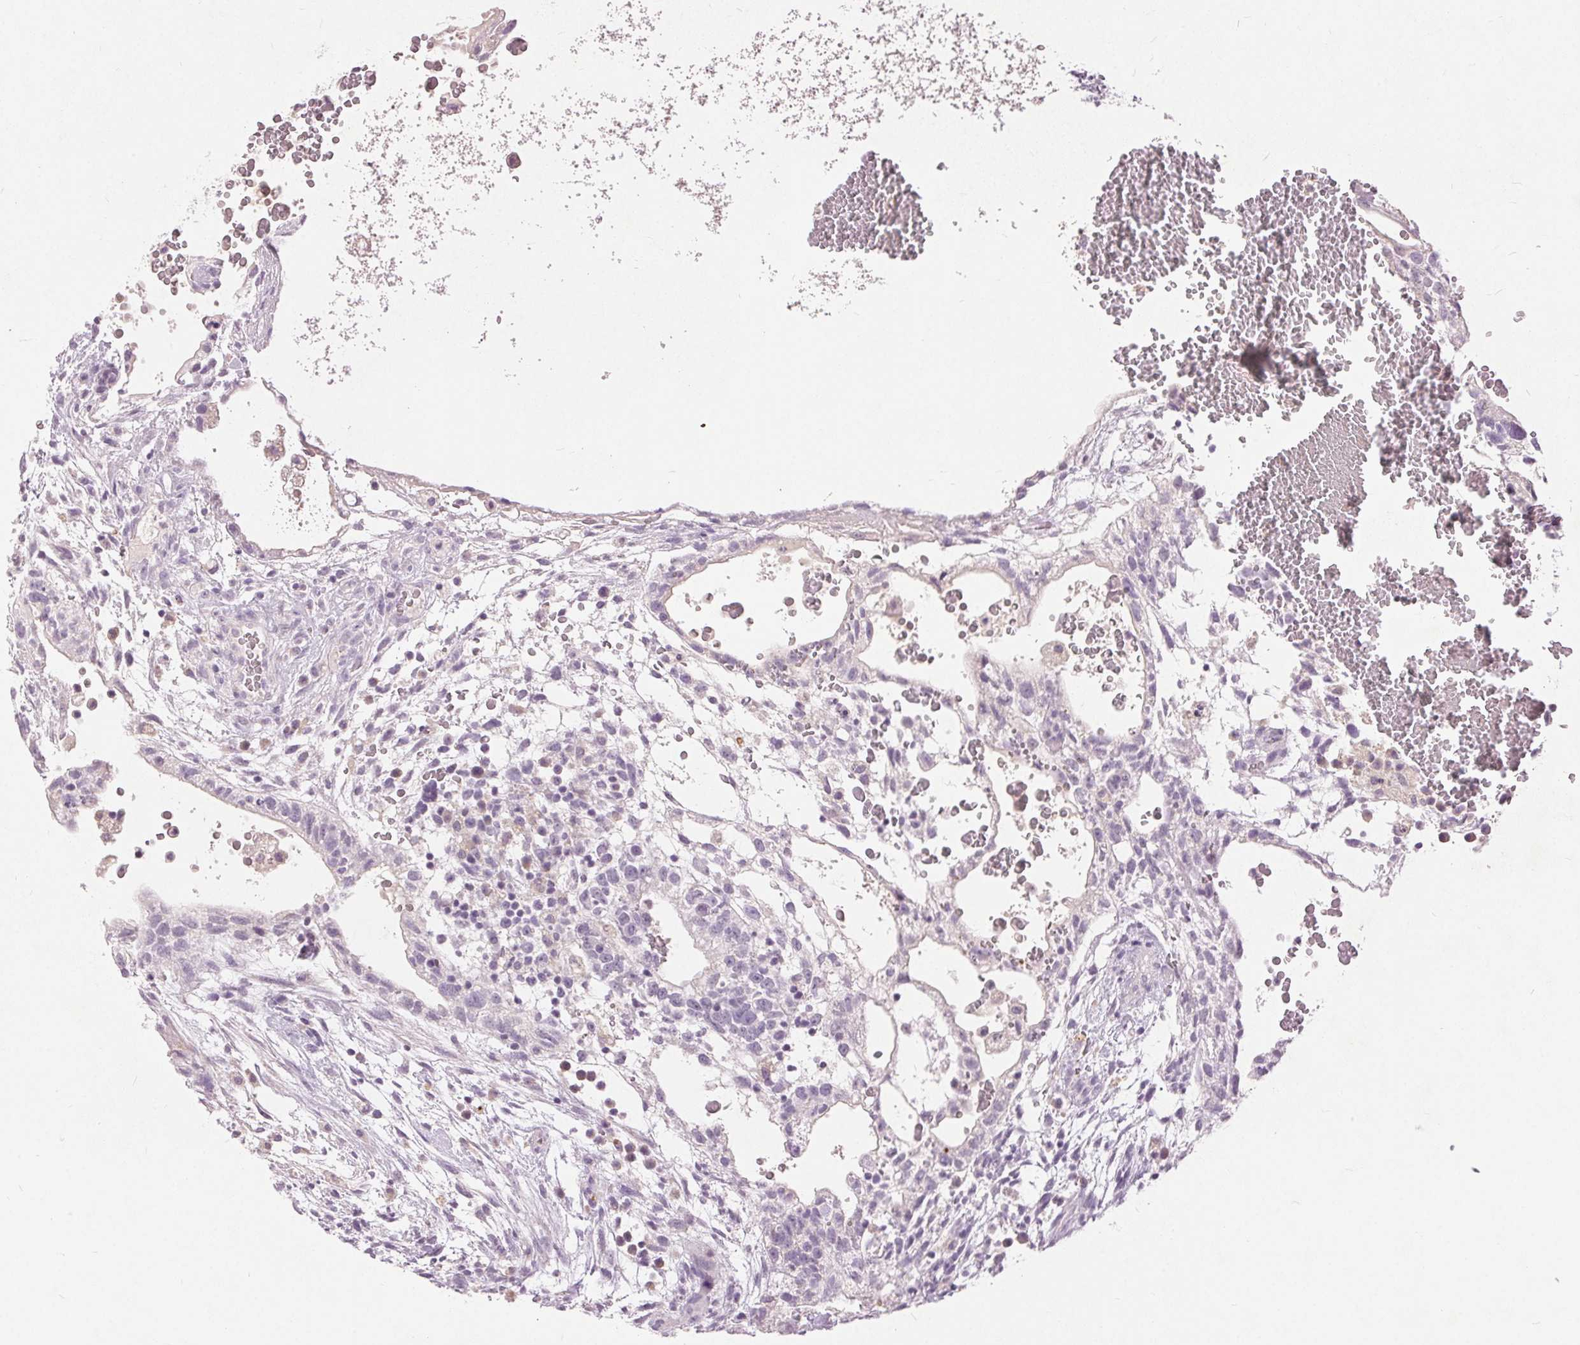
{"staining": {"intensity": "negative", "quantity": "none", "location": "none"}, "tissue": "testis cancer", "cell_type": "Tumor cells", "image_type": "cancer", "snomed": [{"axis": "morphology", "description": "Normal tissue, NOS"}, {"axis": "morphology", "description": "Carcinoma, Embryonal, NOS"}, {"axis": "topography", "description": "Testis"}], "caption": "There is no significant positivity in tumor cells of testis cancer (embryonal carcinoma). Nuclei are stained in blue.", "gene": "DSG3", "patient": {"sex": "male", "age": 32}}